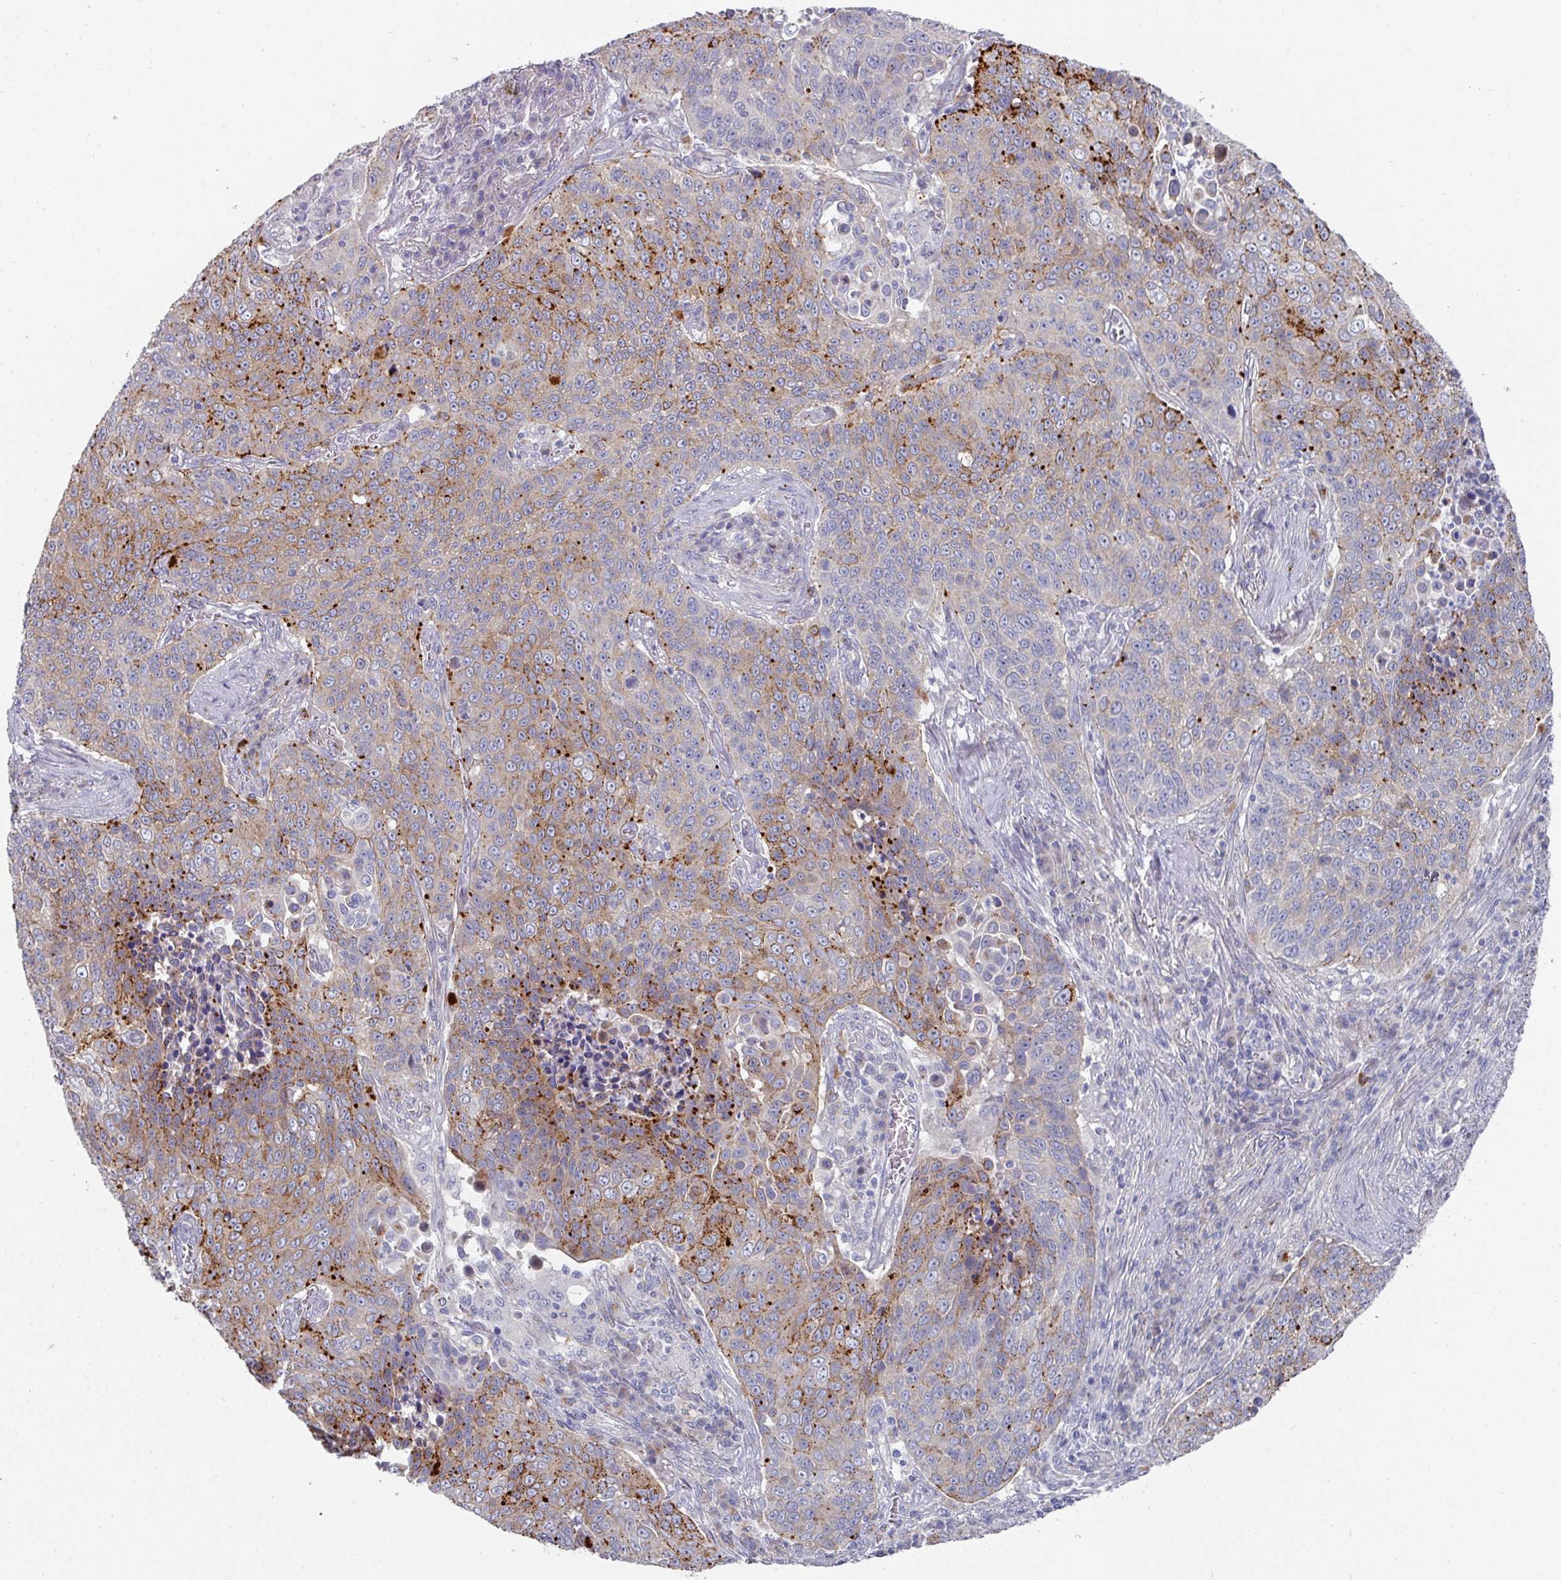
{"staining": {"intensity": "moderate", "quantity": "25%-75%", "location": "cytoplasmic/membranous"}, "tissue": "lung cancer", "cell_type": "Tumor cells", "image_type": "cancer", "snomed": [{"axis": "morphology", "description": "Squamous cell carcinoma, NOS"}, {"axis": "topography", "description": "Lung"}], "caption": "High-power microscopy captured an immunohistochemistry (IHC) micrograph of lung cancer, revealing moderate cytoplasmic/membranous positivity in about 25%-75% of tumor cells. (brown staining indicates protein expression, while blue staining denotes nuclei).", "gene": "NT5C1A", "patient": {"sex": "male", "age": 78}}